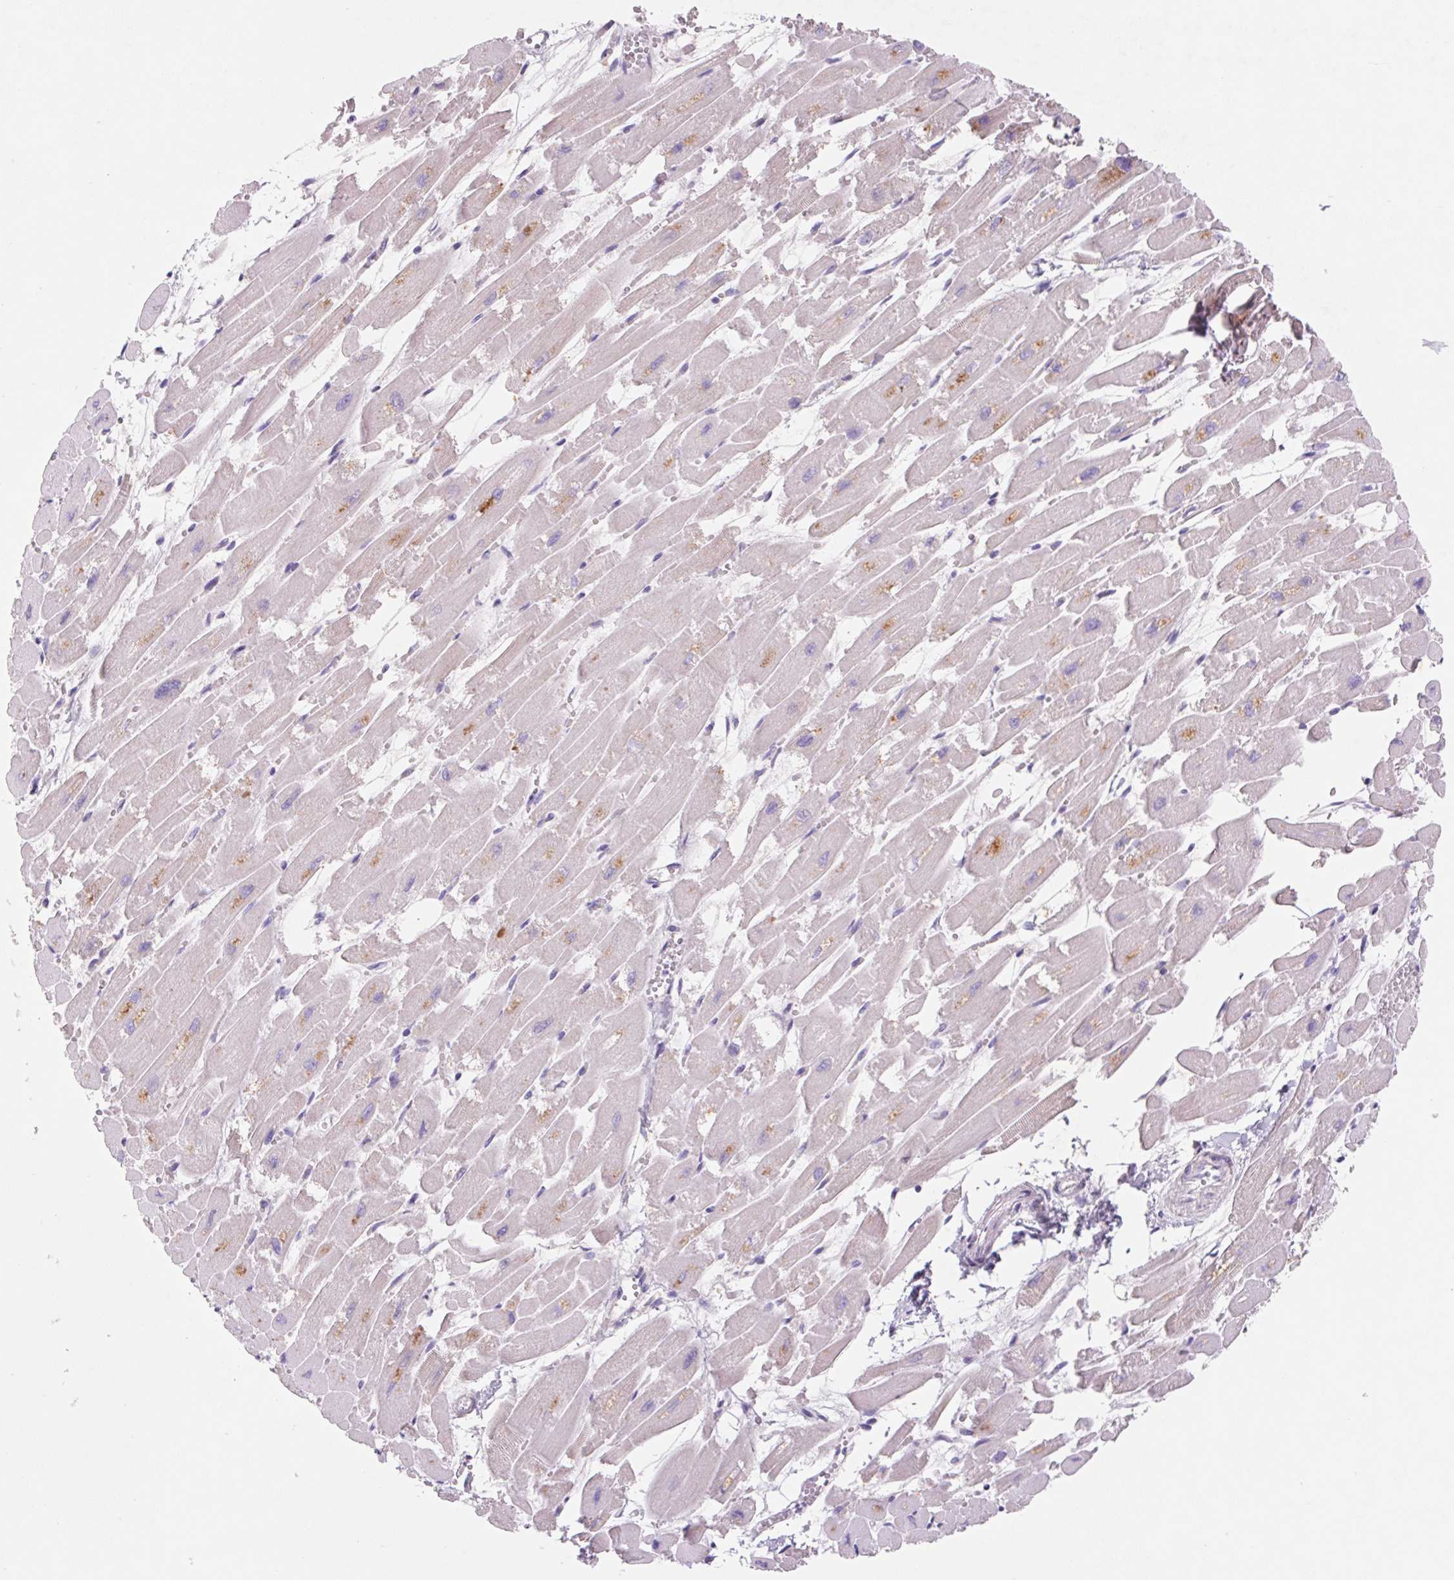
{"staining": {"intensity": "moderate", "quantity": "<25%", "location": "cytoplasmic/membranous"}, "tissue": "heart muscle", "cell_type": "Cardiomyocytes", "image_type": "normal", "snomed": [{"axis": "morphology", "description": "Normal tissue, NOS"}, {"axis": "topography", "description": "Heart"}], "caption": "Heart muscle was stained to show a protein in brown. There is low levels of moderate cytoplasmic/membranous positivity in approximately <25% of cardiomyocytes. (Brightfield microscopy of DAB IHC at high magnification).", "gene": "DPPA5", "patient": {"sex": "female", "age": 52}}